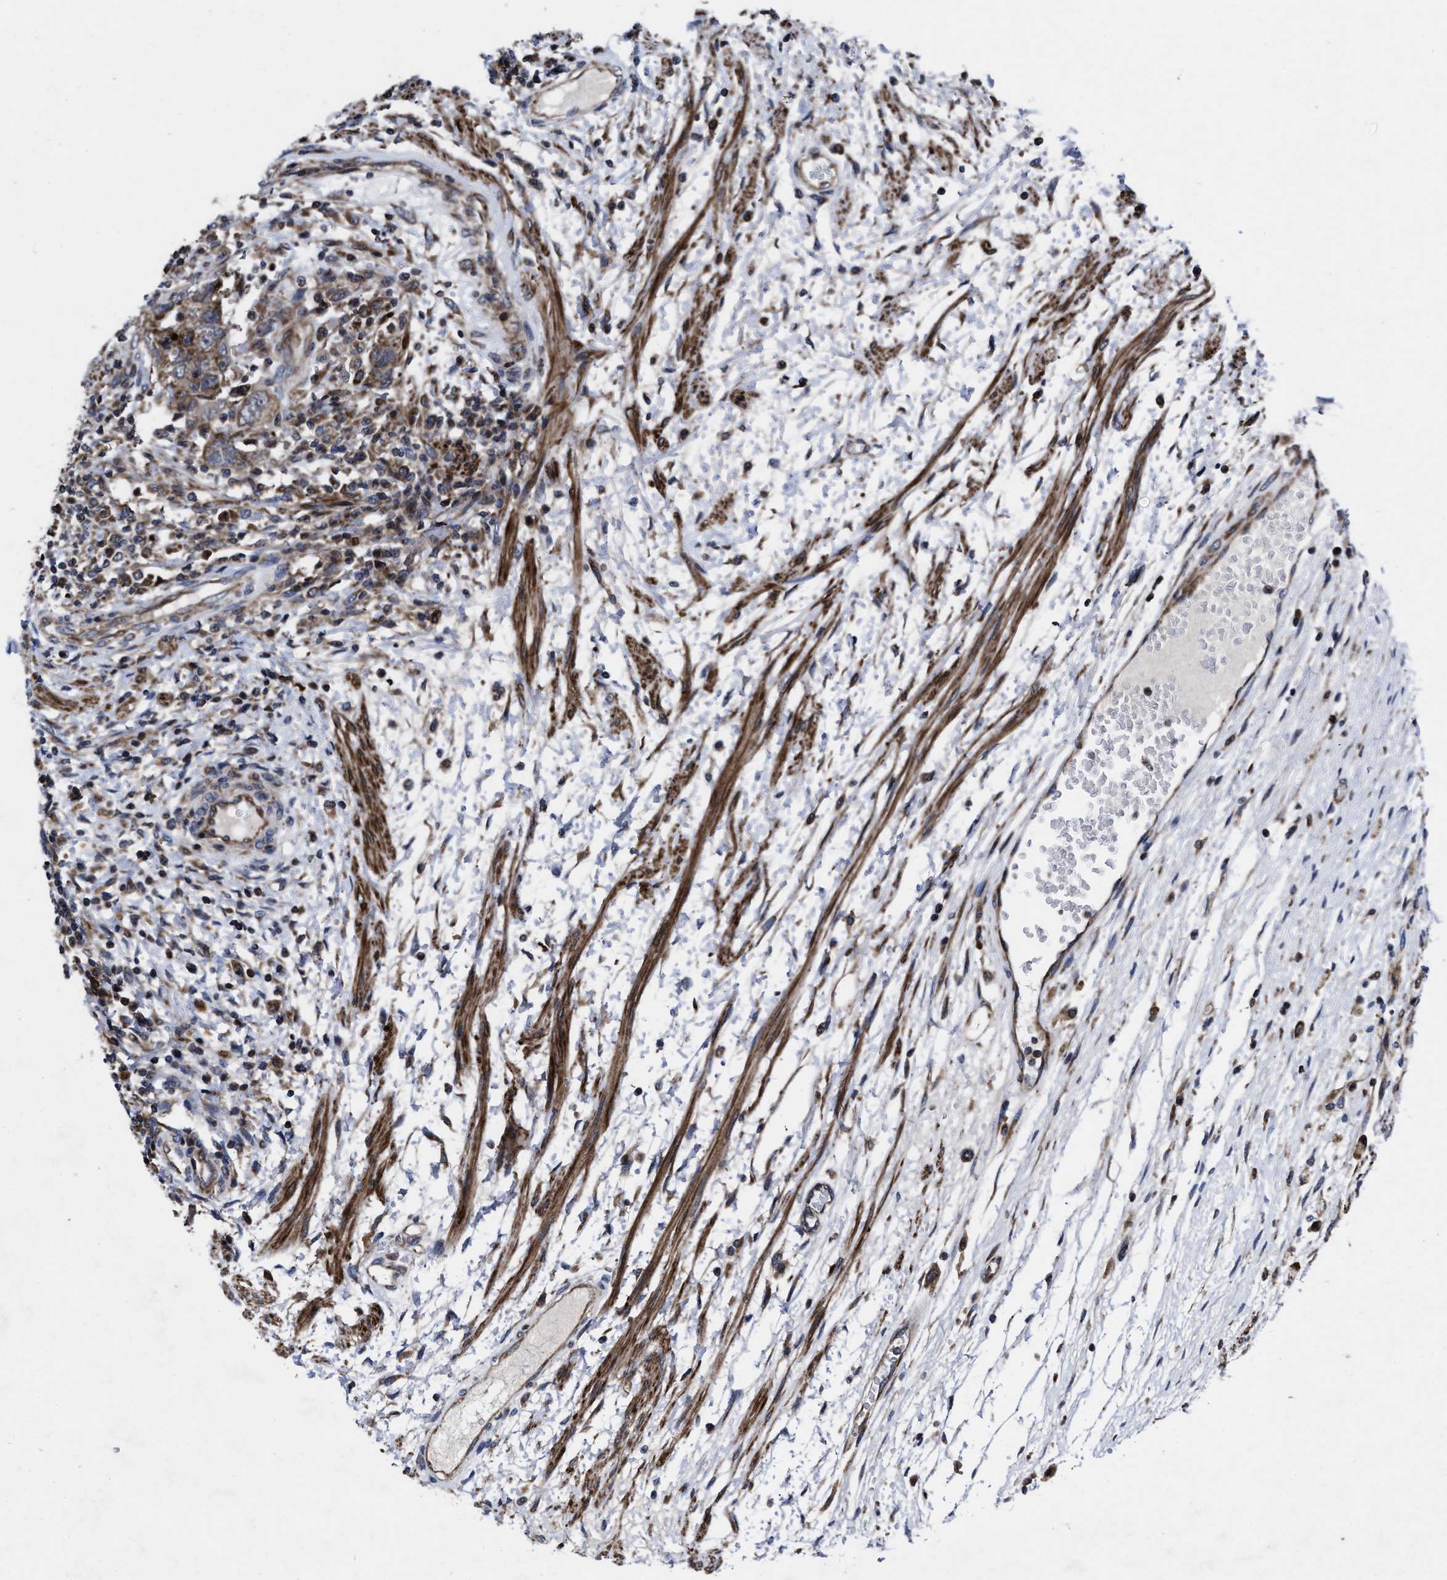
{"staining": {"intensity": "moderate", "quantity": ">75%", "location": "cytoplasmic/membranous"}, "tissue": "testis cancer", "cell_type": "Tumor cells", "image_type": "cancer", "snomed": [{"axis": "morphology", "description": "Carcinoma, Embryonal, NOS"}, {"axis": "topography", "description": "Testis"}], "caption": "This photomicrograph reveals immunohistochemistry (IHC) staining of testis cancer (embryonal carcinoma), with medium moderate cytoplasmic/membranous positivity in about >75% of tumor cells.", "gene": "MRPL50", "patient": {"sex": "male", "age": 26}}